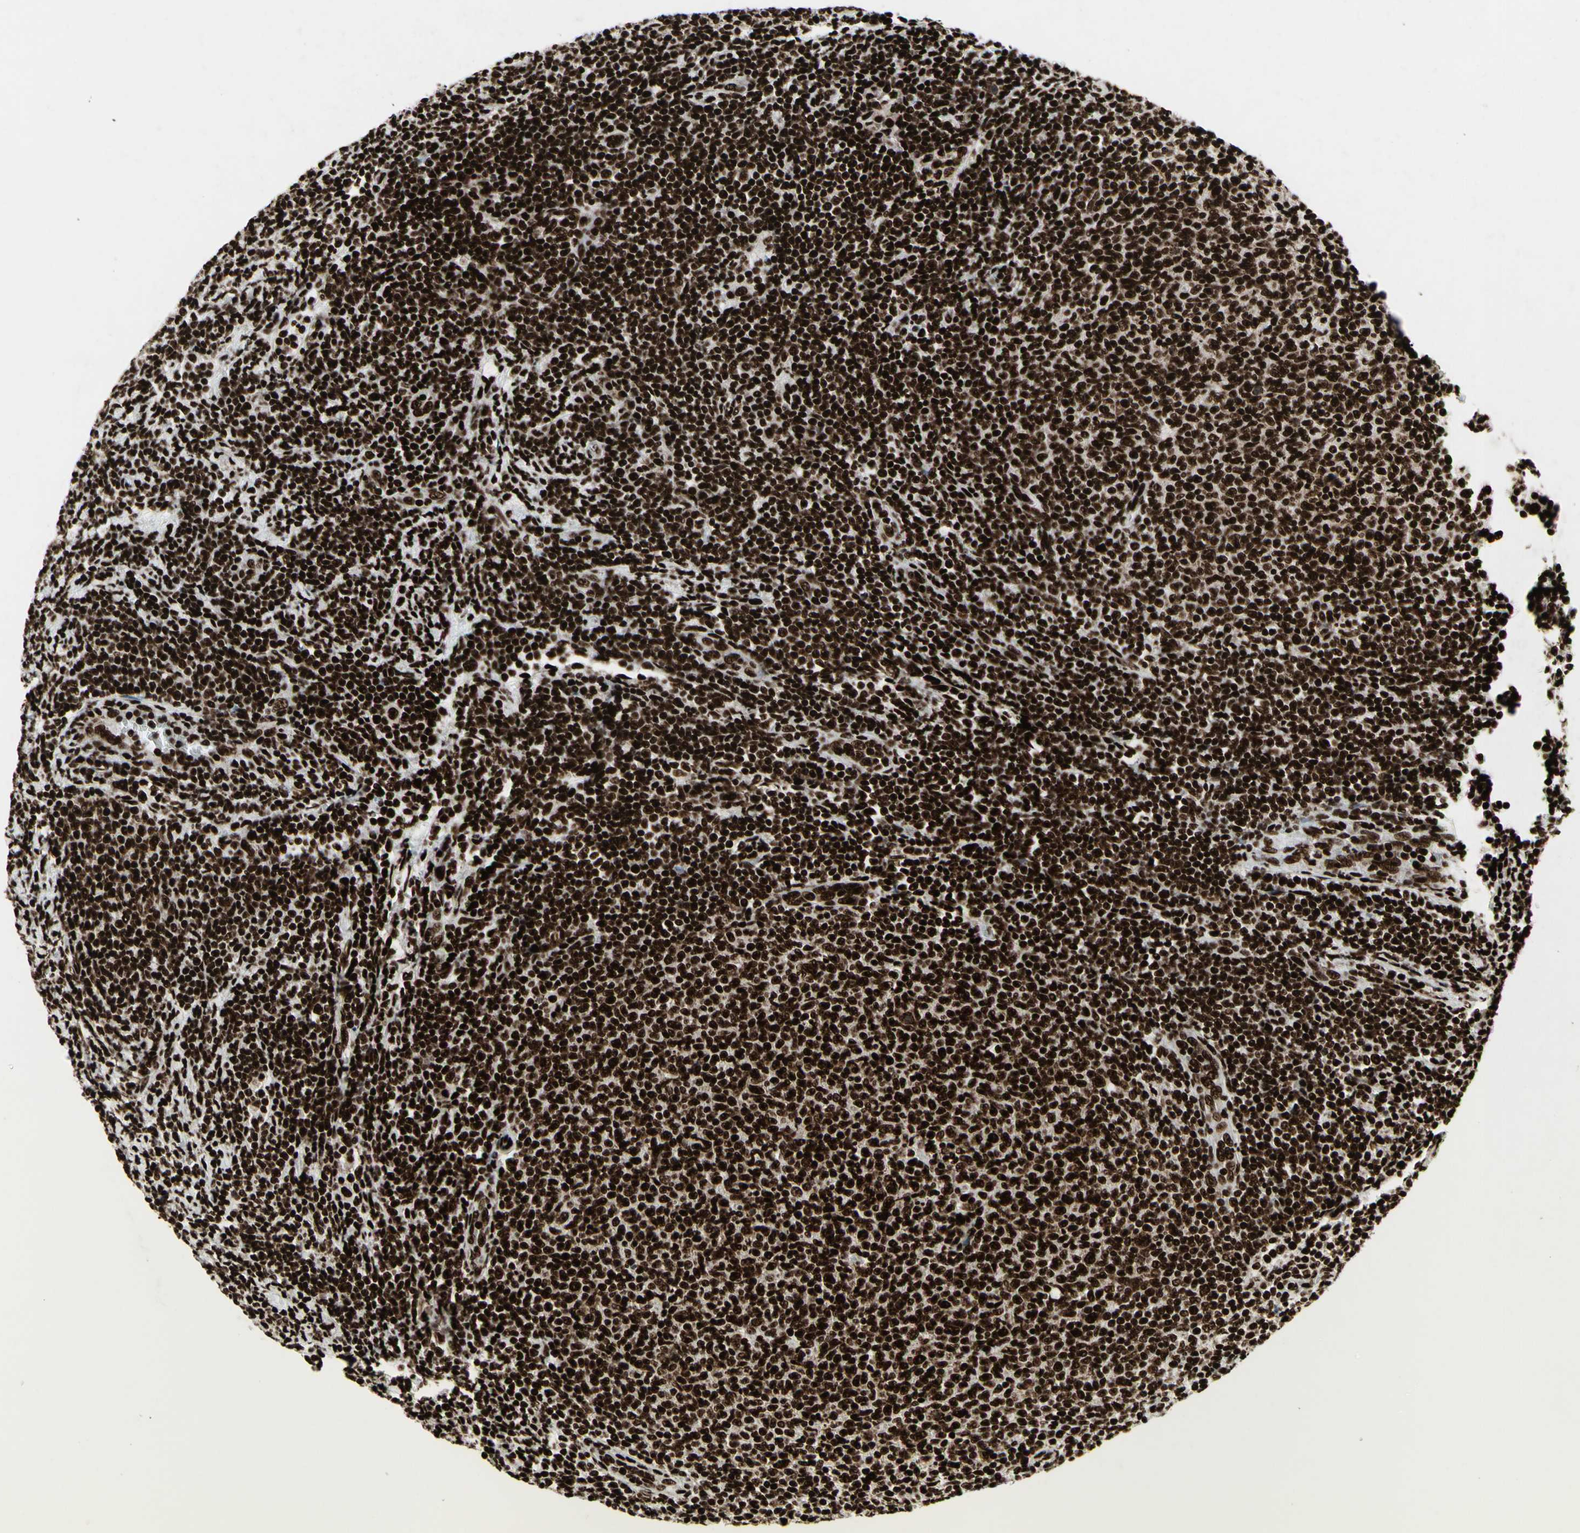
{"staining": {"intensity": "strong", "quantity": ">75%", "location": "nuclear"}, "tissue": "lymphoma", "cell_type": "Tumor cells", "image_type": "cancer", "snomed": [{"axis": "morphology", "description": "Malignant lymphoma, non-Hodgkin's type, Low grade"}, {"axis": "topography", "description": "Lymph node"}], "caption": "Protein staining demonstrates strong nuclear positivity in about >75% of tumor cells in lymphoma.", "gene": "U2AF2", "patient": {"sex": "male", "age": 66}}